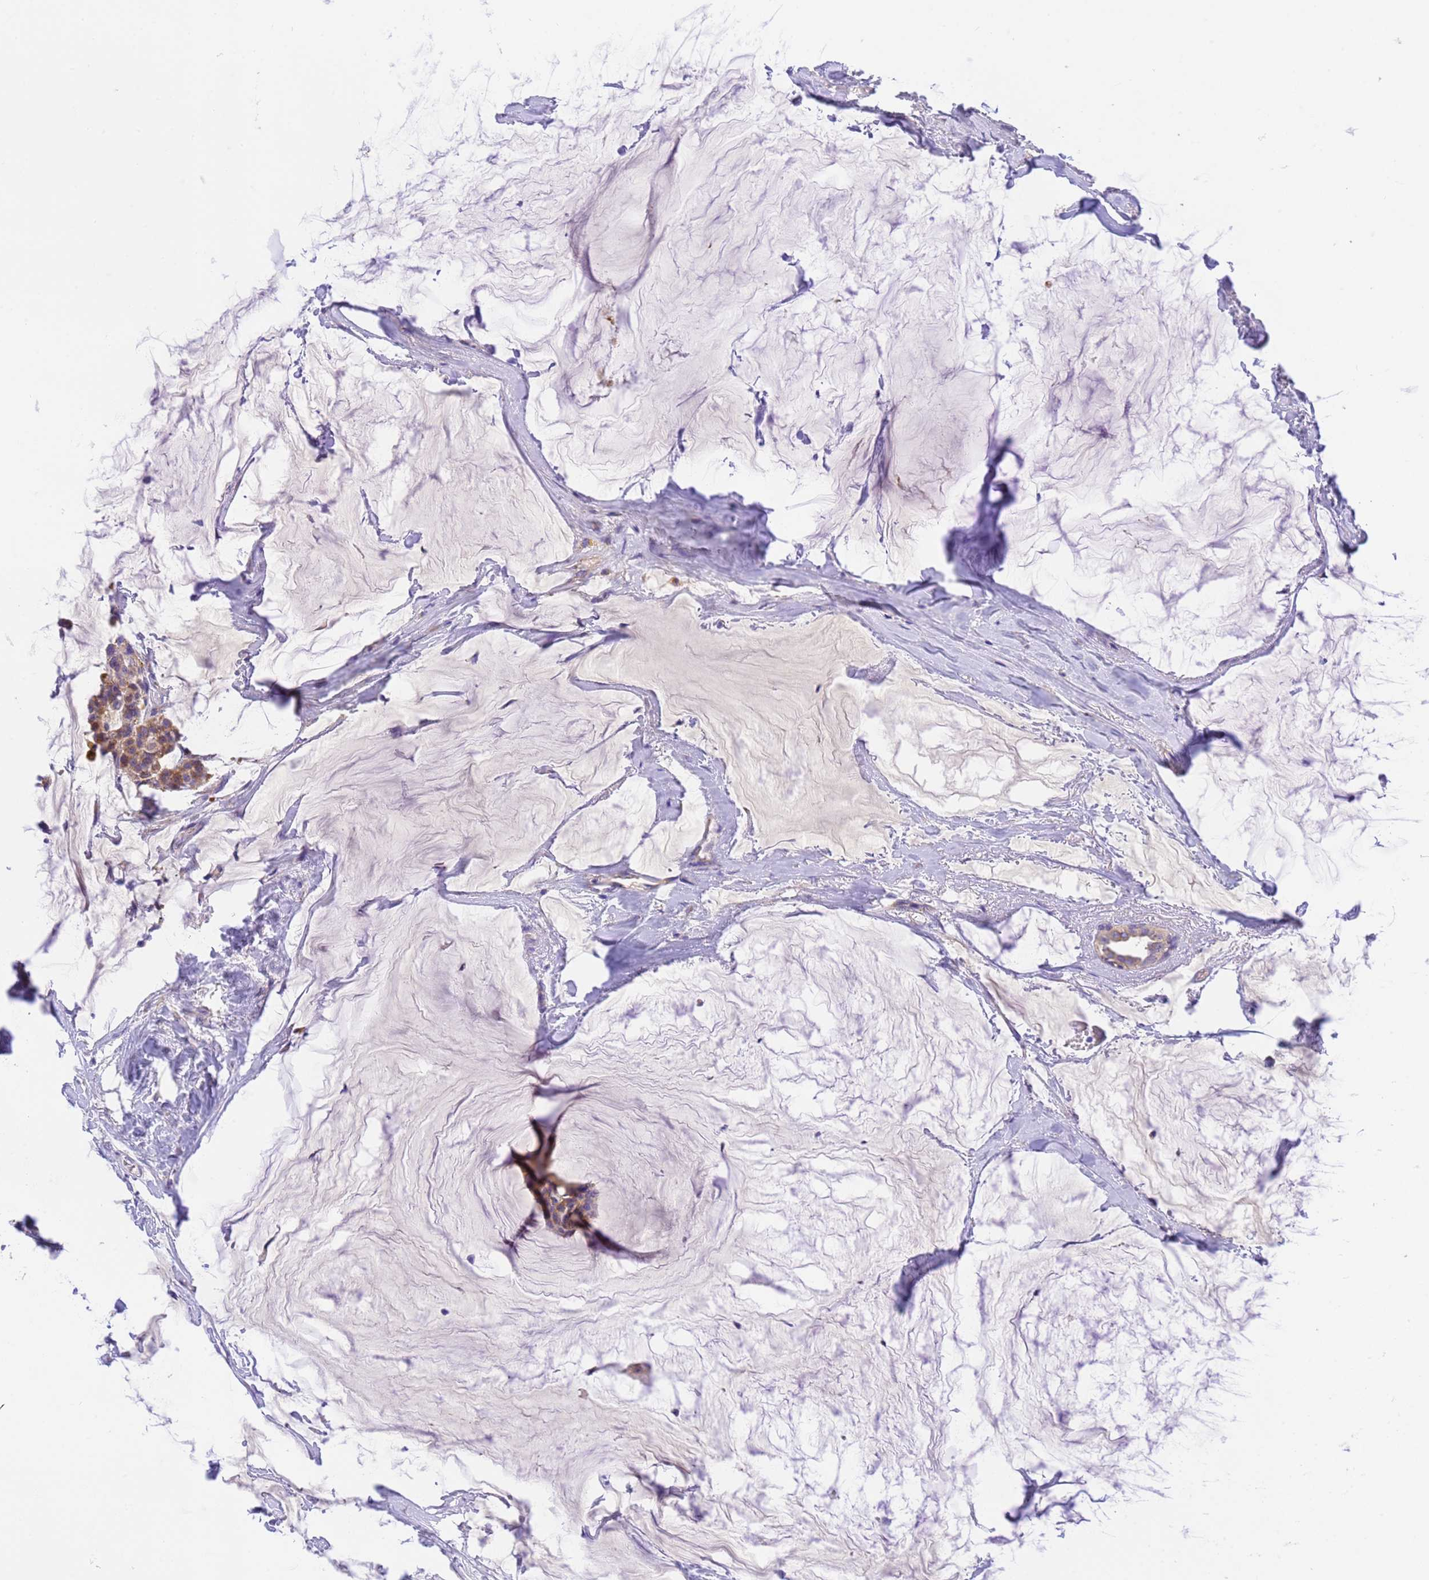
{"staining": {"intensity": "moderate", "quantity": ">75%", "location": "cytoplasmic/membranous"}, "tissue": "breast cancer", "cell_type": "Tumor cells", "image_type": "cancer", "snomed": [{"axis": "morphology", "description": "Duct carcinoma"}, {"axis": "topography", "description": "Breast"}], "caption": "A high-resolution micrograph shows immunohistochemistry (IHC) staining of breast invasive ductal carcinoma, which displays moderate cytoplasmic/membranous positivity in approximately >75% of tumor cells.", "gene": "RHBDD3", "patient": {"sex": "female", "age": 93}}